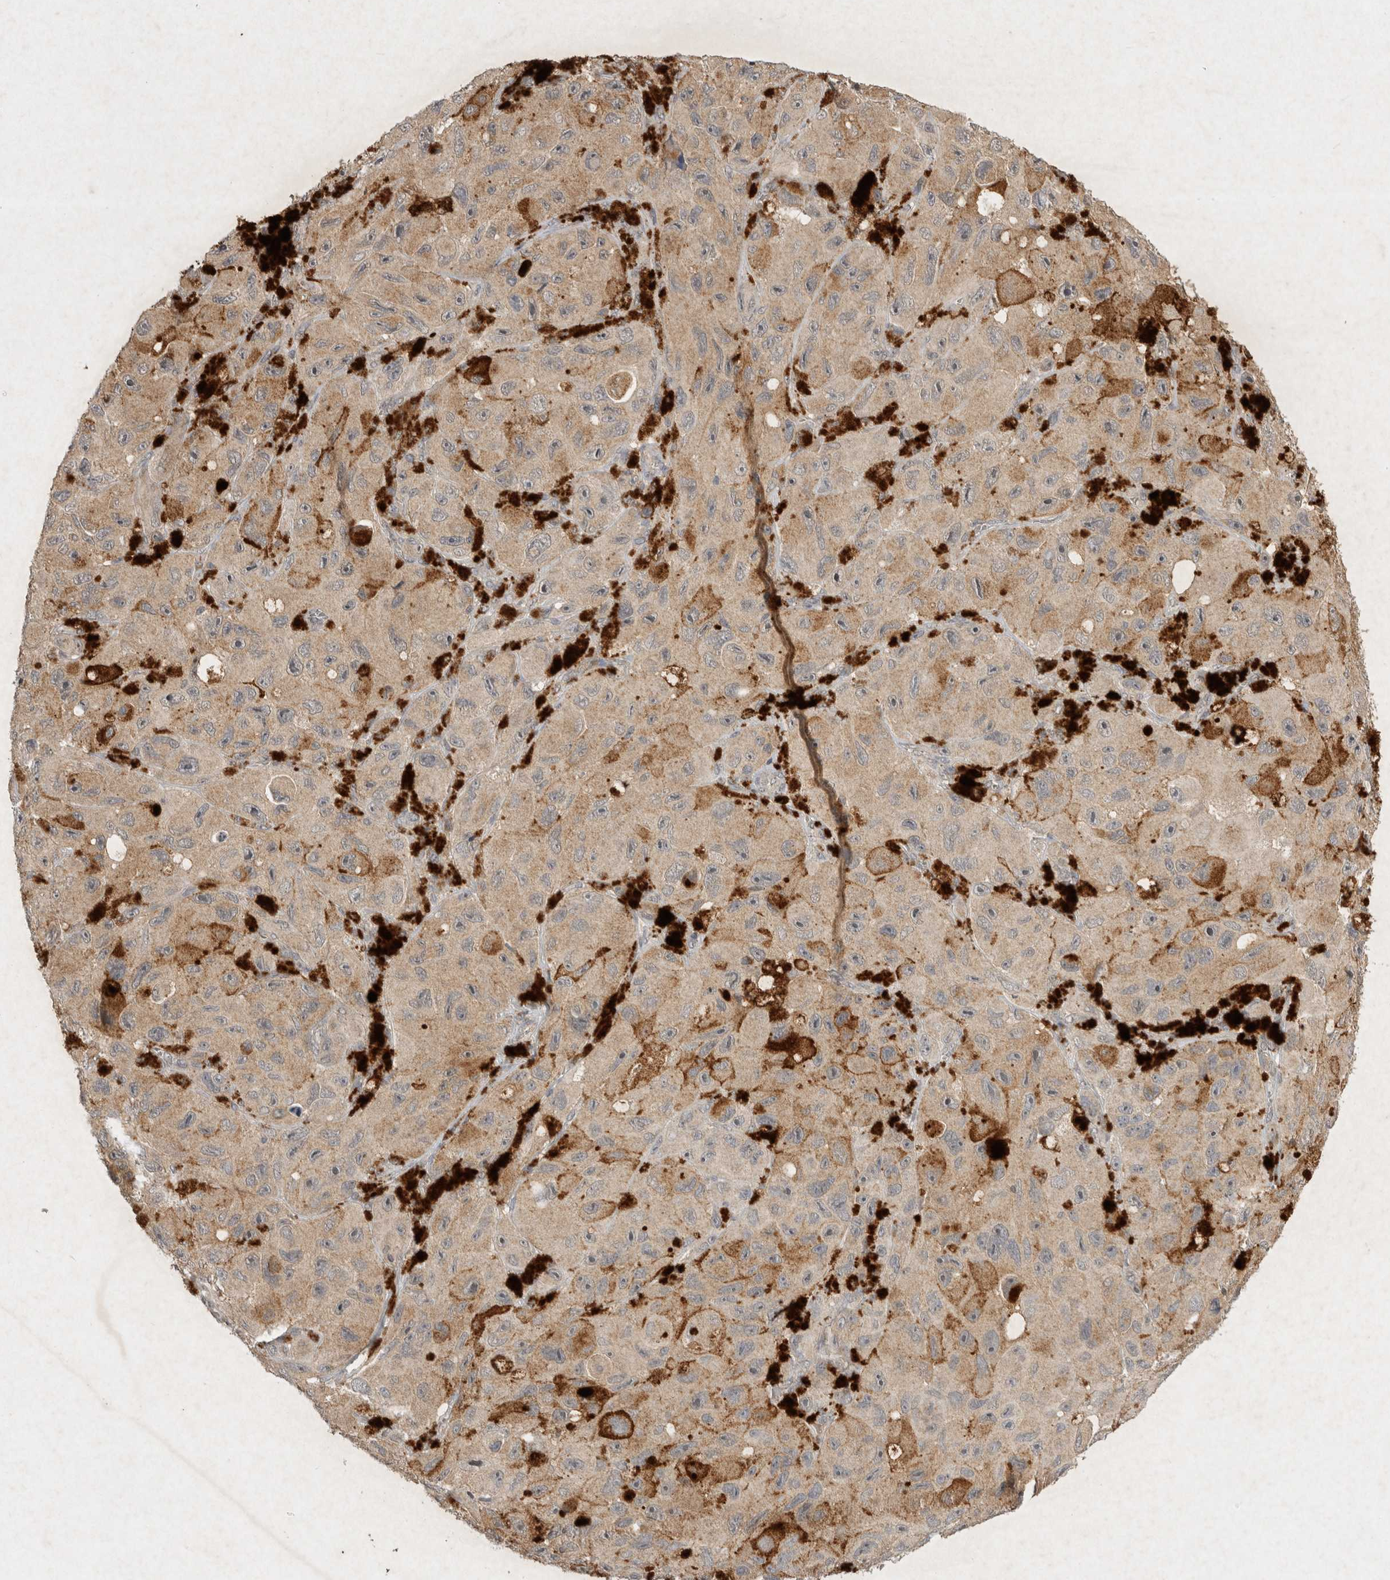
{"staining": {"intensity": "weak", "quantity": ">75%", "location": "cytoplasmic/membranous"}, "tissue": "melanoma", "cell_type": "Tumor cells", "image_type": "cancer", "snomed": [{"axis": "morphology", "description": "Malignant melanoma, NOS"}, {"axis": "topography", "description": "Skin"}], "caption": "Brown immunohistochemical staining in human melanoma exhibits weak cytoplasmic/membranous staining in approximately >75% of tumor cells.", "gene": "LOXL2", "patient": {"sex": "female", "age": 73}}